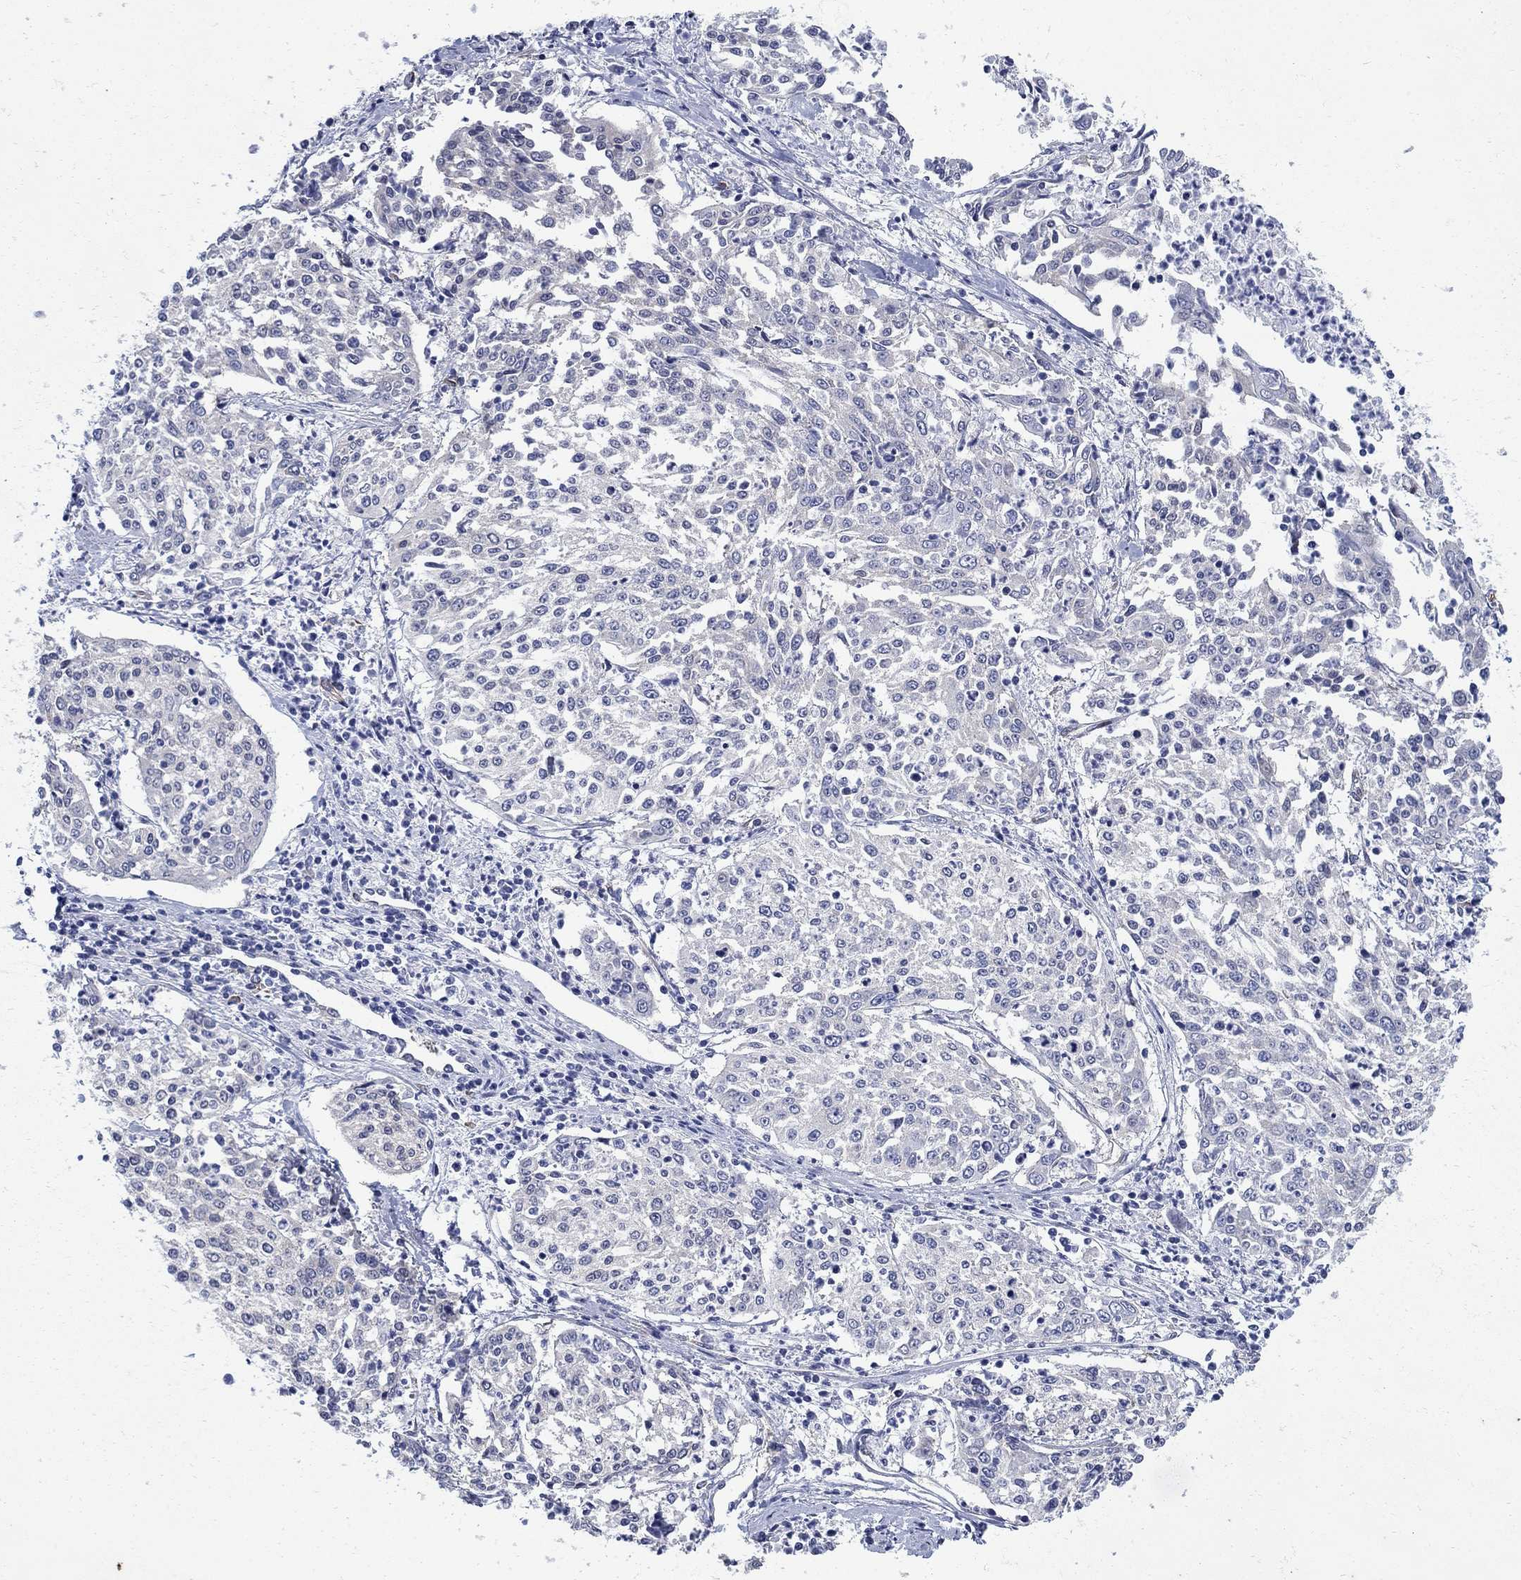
{"staining": {"intensity": "negative", "quantity": "none", "location": "none"}, "tissue": "cervical cancer", "cell_type": "Tumor cells", "image_type": "cancer", "snomed": [{"axis": "morphology", "description": "Squamous cell carcinoma, NOS"}, {"axis": "topography", "description": "Cervix"}], "caption": "High magnification brightfield microscopy of cervical cancer (squamous cell carcinoma) stained with DAB (3,3'-diaminobenzidine) (brown) and counterstained with hematoxylin (blue): tumor cells show no significant expression.", "gene": "SEPTIN8", "patient": {"sex": "female", "age": 41}}